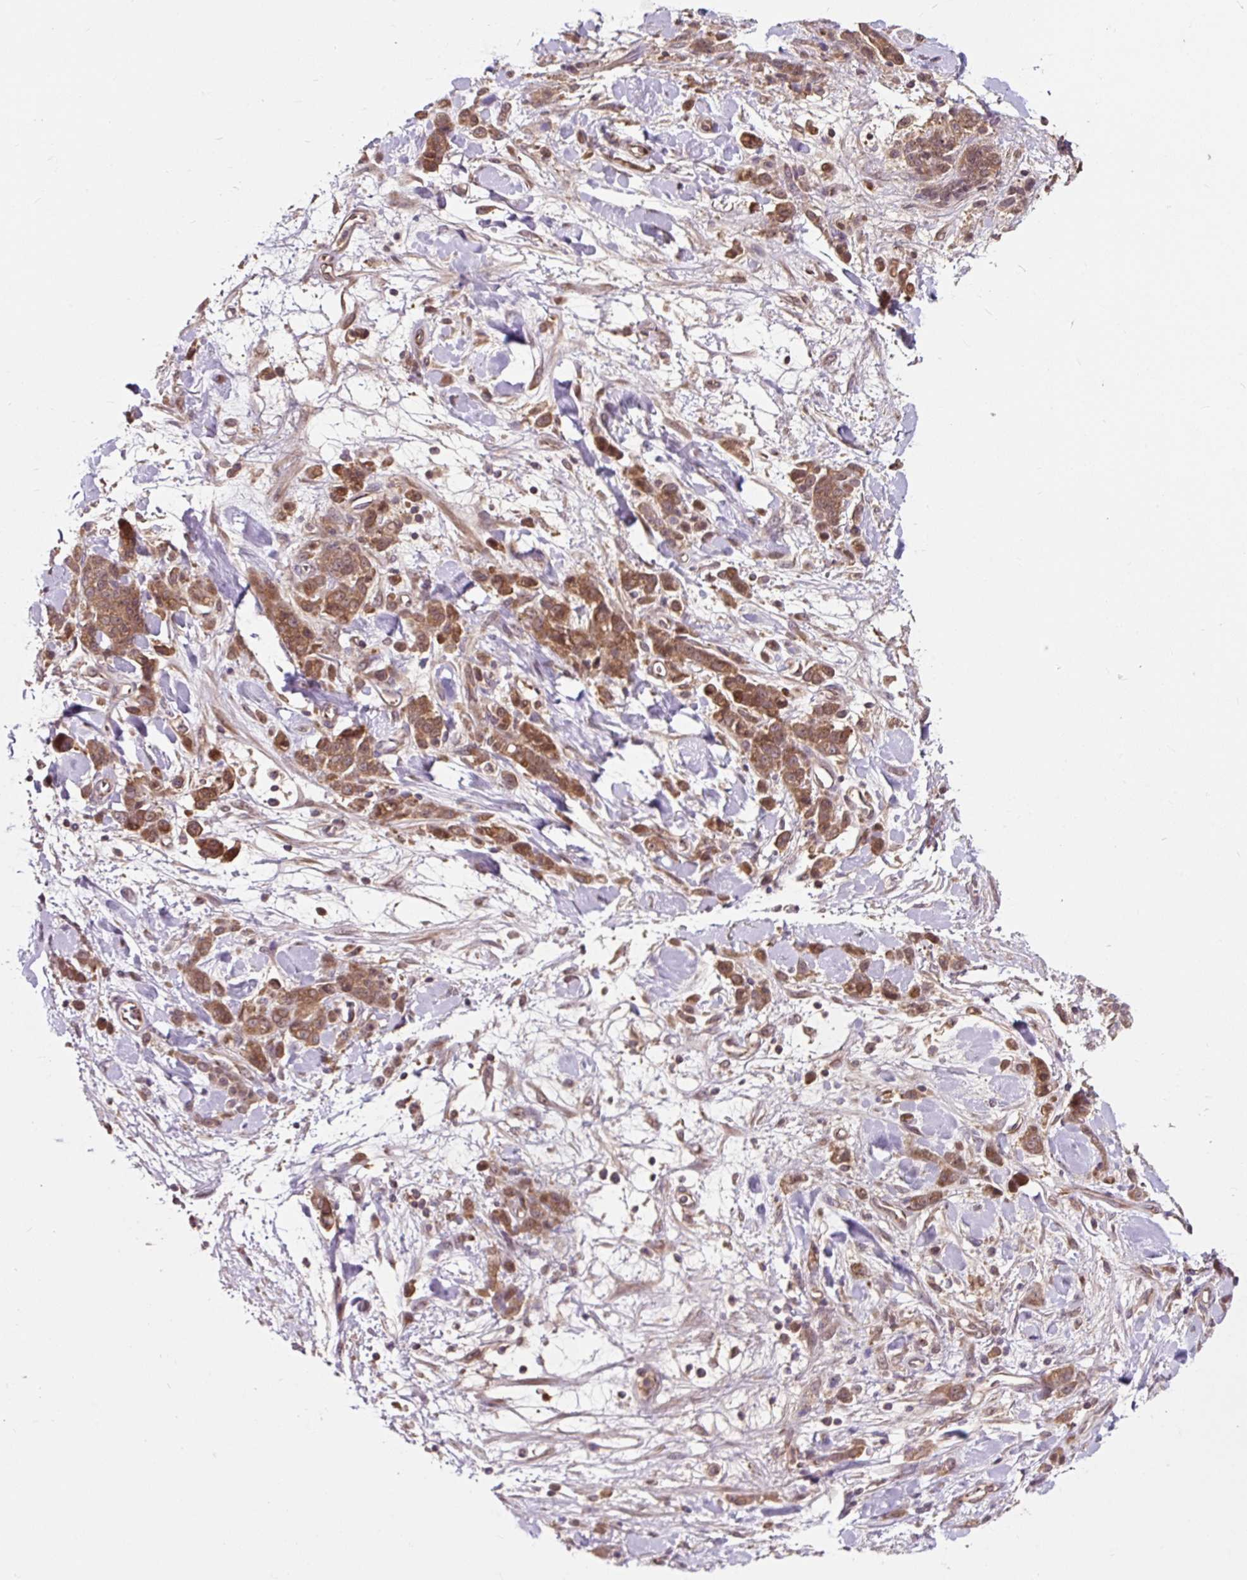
{"staining": {"intensity": "strong", "quantity": ">75%", "location": "cytoplasmic/membranous"}, "tissue": "stomach cancer", "cell_type": "Tumor cells", "image_type": "cancer", "snomed": [{"axis": "morphology", "description": "Normal tissue, NOS"}, {"axis": "morphology", "description": "Adenocarcinoma, NOS"}, {"axis": "topography", "description": "Stomach"}], "caption": "Brown immunohistochemical staining in human stomach adenocarcinoma shows strong cytoplasmic/membranous staining in about >75% of tumor cells.", "gene": "MMS19", "patient": {"sex": "male", "age": 82}}